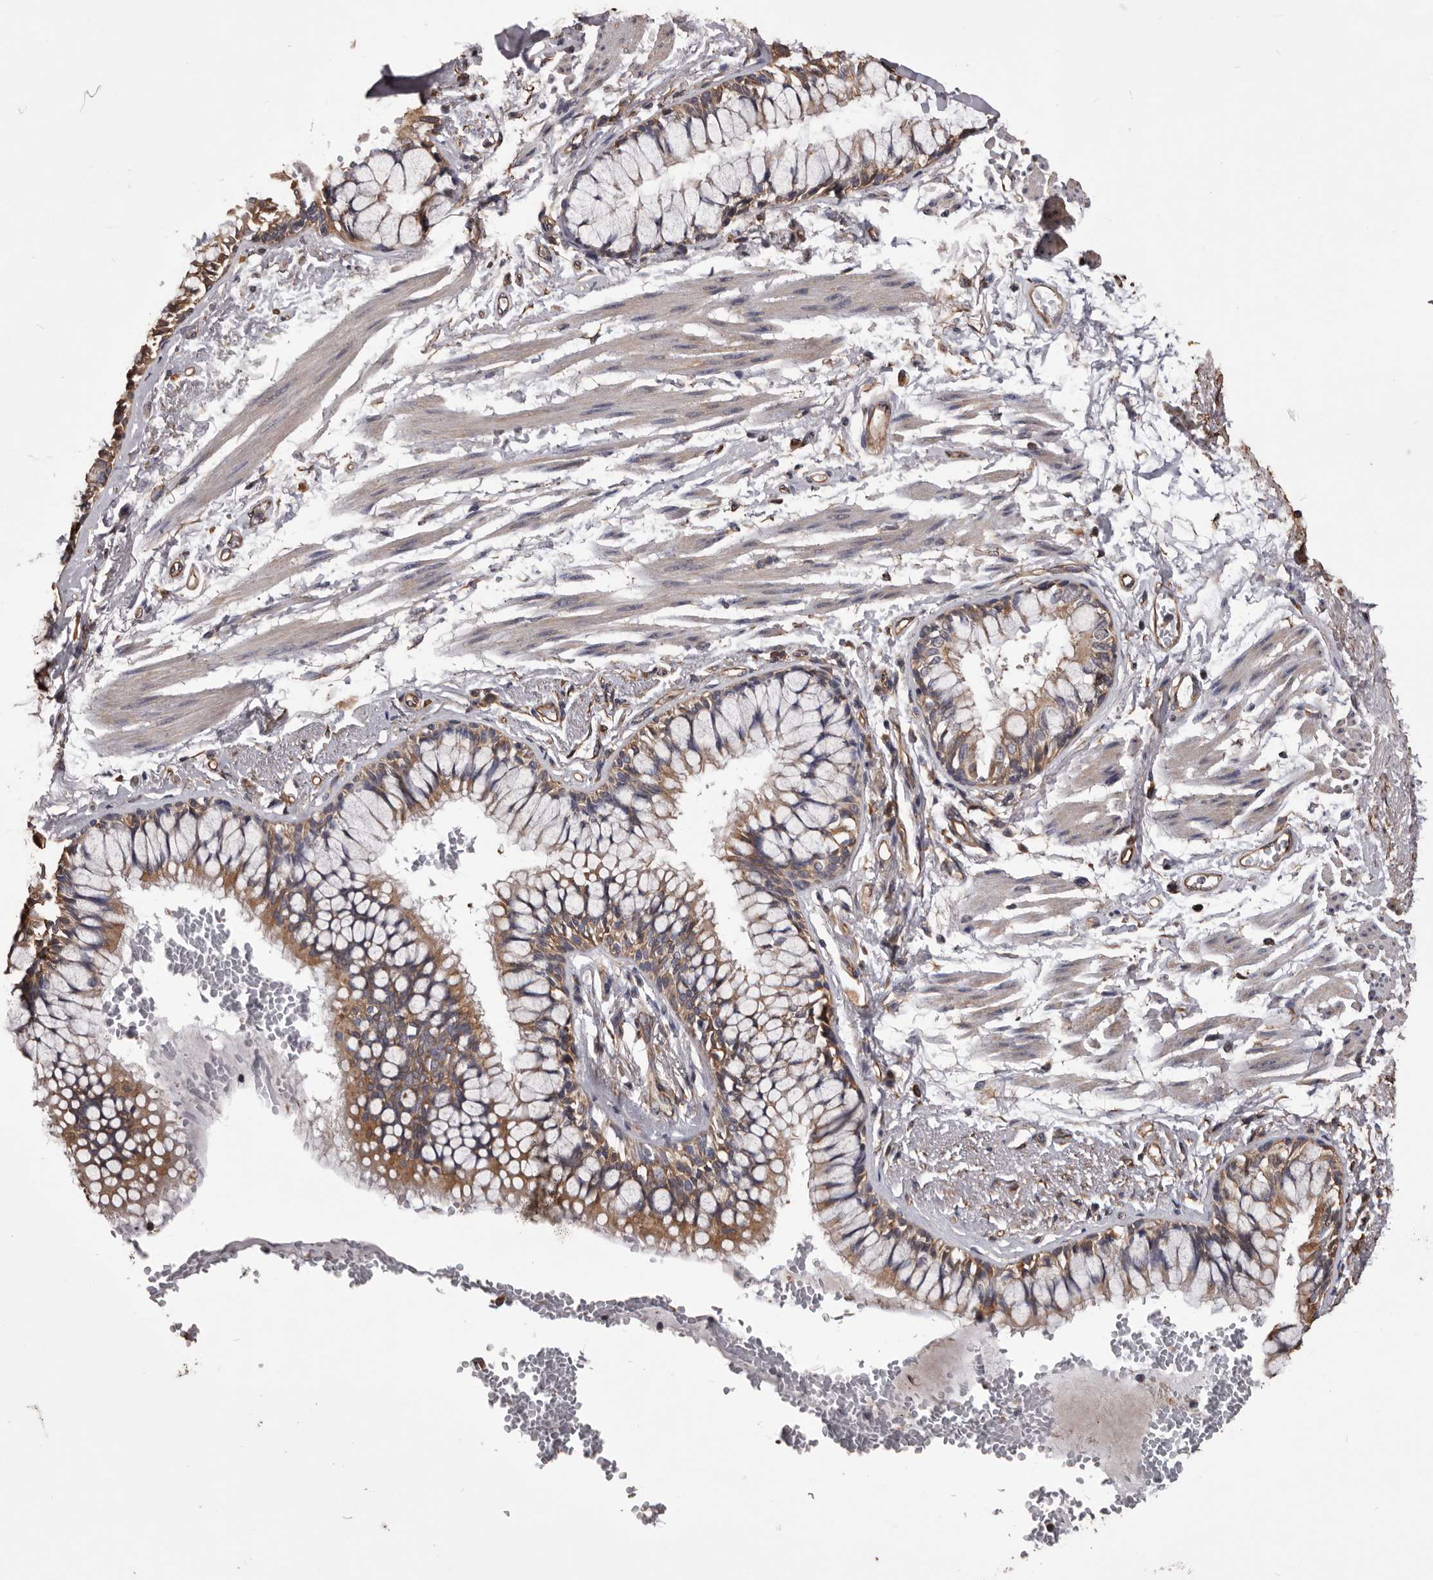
{"staining": {"intensity": "moderate", "quantity": ">75%", "location": "cytoplasmic/membranous"}, "tissue": "bronchus", "cell_type": "Respiratory epithelial cells", "image_type": "normal", "snomed": [{"axis": "morphology", "description": "Normal tissue, NOS"}, {"axis": "topography", "description": "Cartilage tissue"}, {"axis": "topography", "description": "Bronchus"}], "caption": "This is a histology image of immunohistochemistry (IHC) staining of unremarkable bronchus, which shows moderate expression in the cytoplasmic/membranous of respiratory epithelial cells.", "gene": "CEP104", "patient": {"sex": "female", "age": 73}}